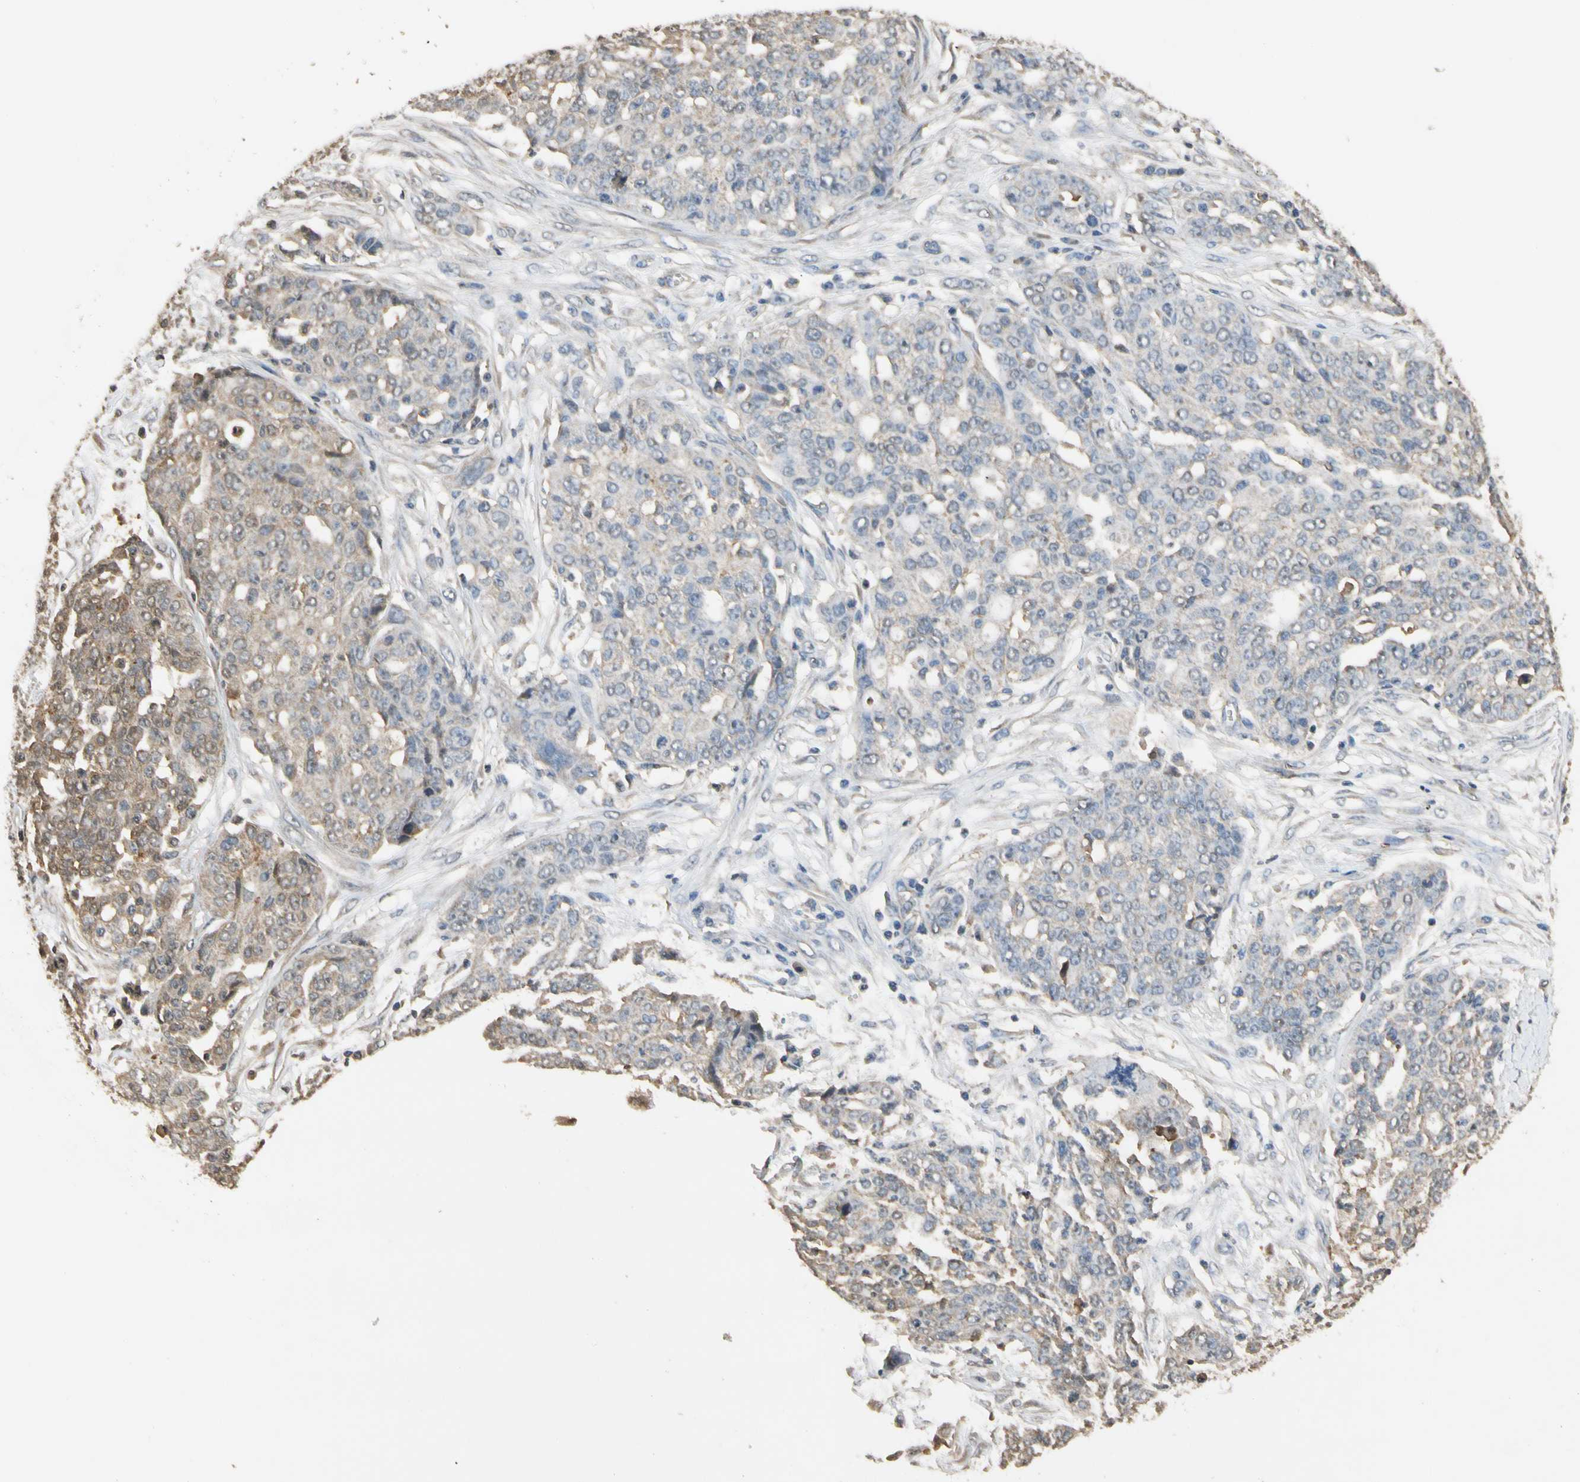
{"staining": {"intensity": "weak", "quantity": ">75%", "location": "cytoplasmic/membranous"}, "tissue": "ovarian cancer", "cell_type": "Tumor cells", "image_type": "cancer", "snomed": [{"axis": "morphology", "description": "Cystadenocarcinoma, serous, NOS"}, {"axis": "topography", "description": "Soft tissue"}, {"axis": "topography", "description": "Ovary"}], "caption": "High-magnification brightfield microscopy of ovarian serous cystadenocarcinoma stained with DAB (3,3'-diaminobenzidine) (brown) and counterstained with hematoxylin (blue). tumor cells exhibit weak cytoplasmic/membranous expression is identified in approximately>75% of cells.", "gene": "SOD1", "patient": {"sex": "female", "age": 57}}